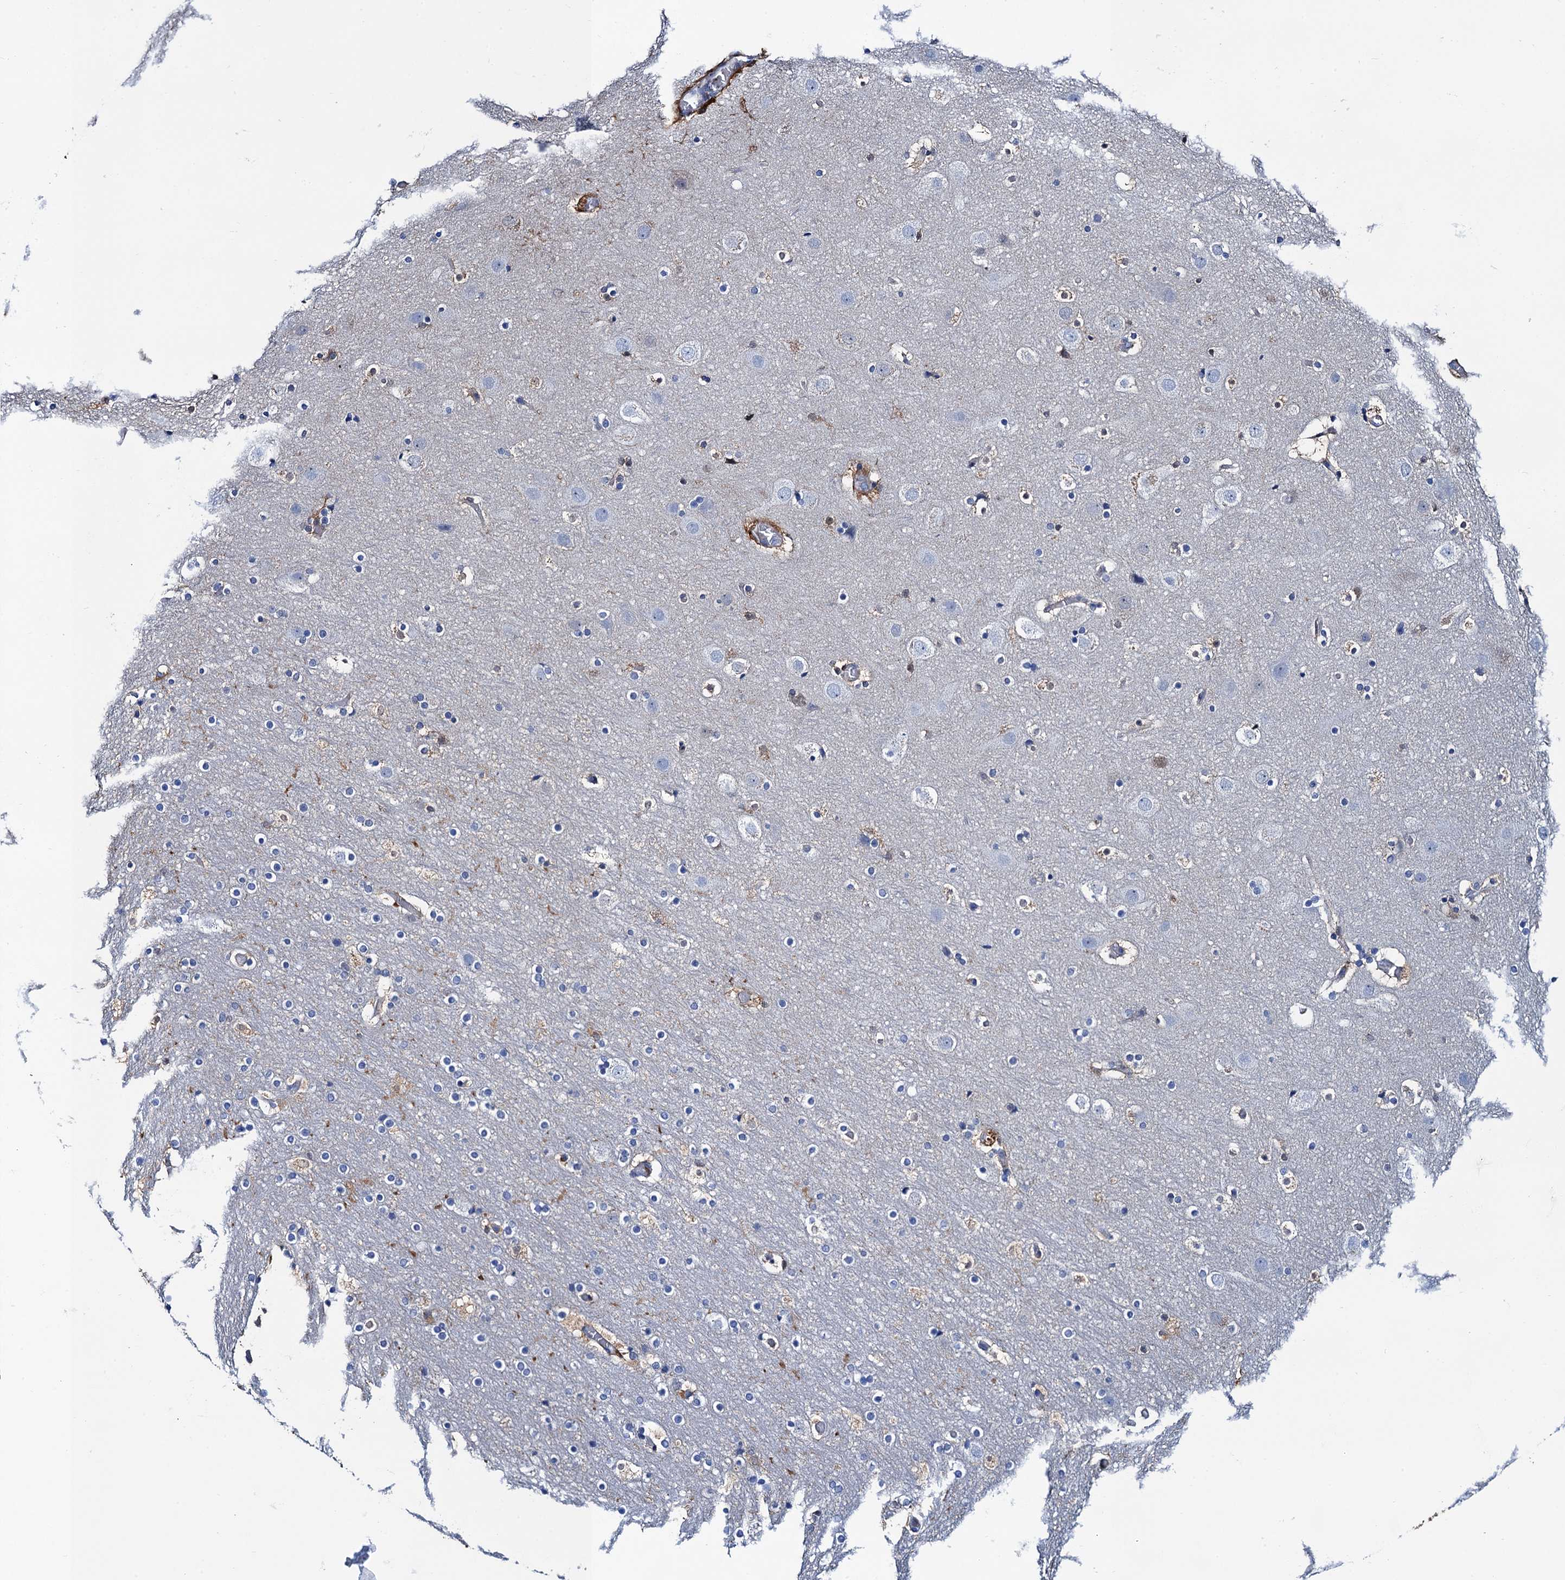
{"staining": {"intensity": "negative", "quantity": "none", "location": "none"}, "tissue": "cerebral cortex", "cell_type": "Endothelial cells", "image_type": "normal", "snomed": [{"axis": "morphology", "description": "Normal tissue, NOS"}, {"axis": "topography", "description": "Cerebral cortex"}], "caption": "This image is of unremarkable cerebral cortex stained with immunohistochemistry (IHC) to label a protein in brown with the nuclei are counter-stained blue. There is no expression in endothelial cells. (DAB immunohistochemistry (IHC) with hematoxylin counter stain).", "gene": "FAH", "patient": {"sex": "male", "age": 57}}